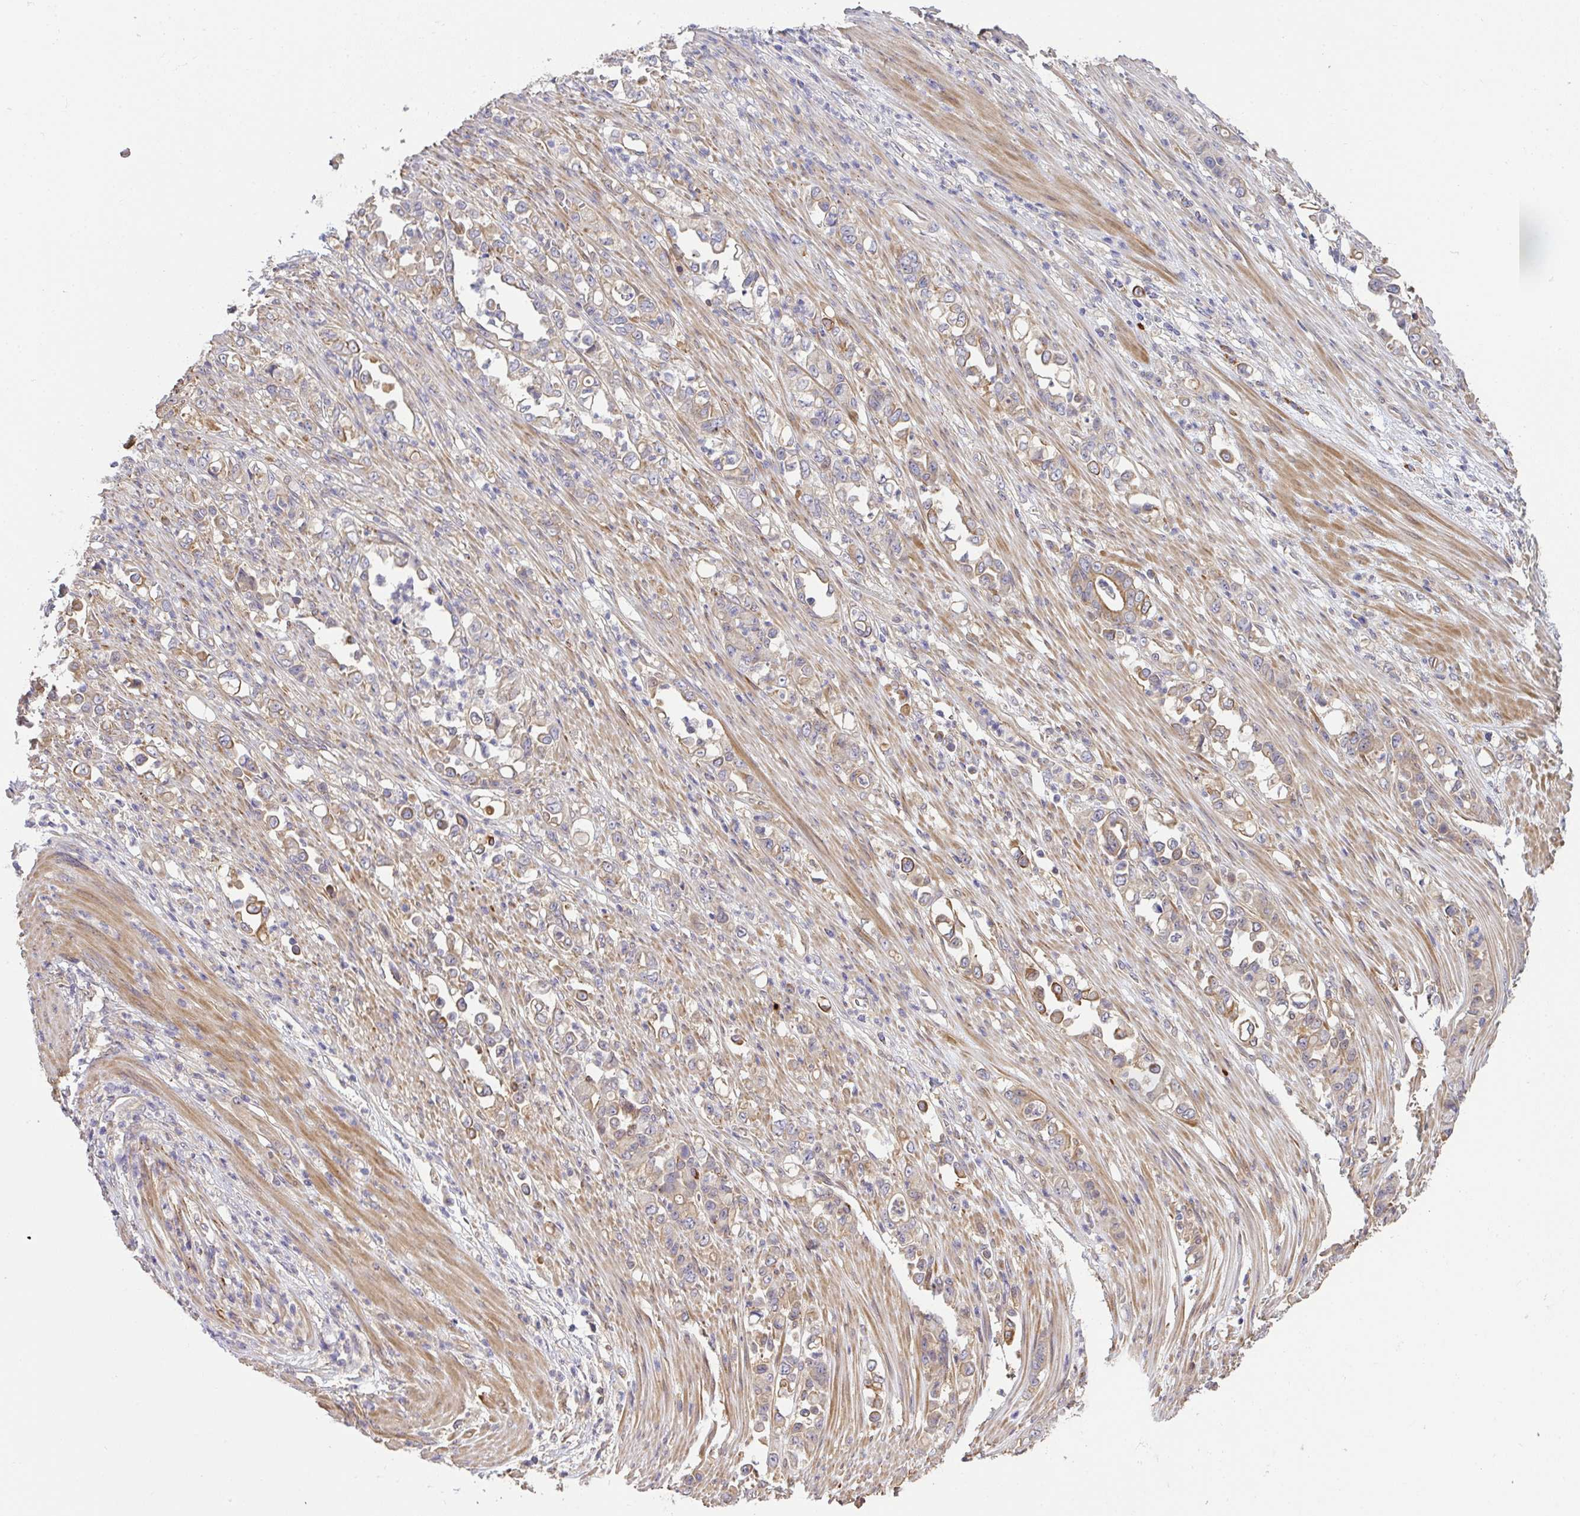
{"staining": {"intensity": "moderate", "quantity": "<25%", "location": "cytoplasmic/membranous"}, "tissue": "stomach cancer", "cell_type": "Tumor cells", "image_type": "cancer", "snomed": [{"axis": "morphology", "description": "Normal tissue, NOS"}, {"axis": "morphology", "description": "Adenocarcinoma, NOS"}, {"axis": "topography", "description": "Stomach"}], "caption": "Immunohistochemical staining of human stomach cancer shows moderate cytoplasmic/membranous protein positivity in approximately <25% of tumor cells.", "gene": "EEF1AKMT1", "patient": {"sex": "female", "age": 79}}